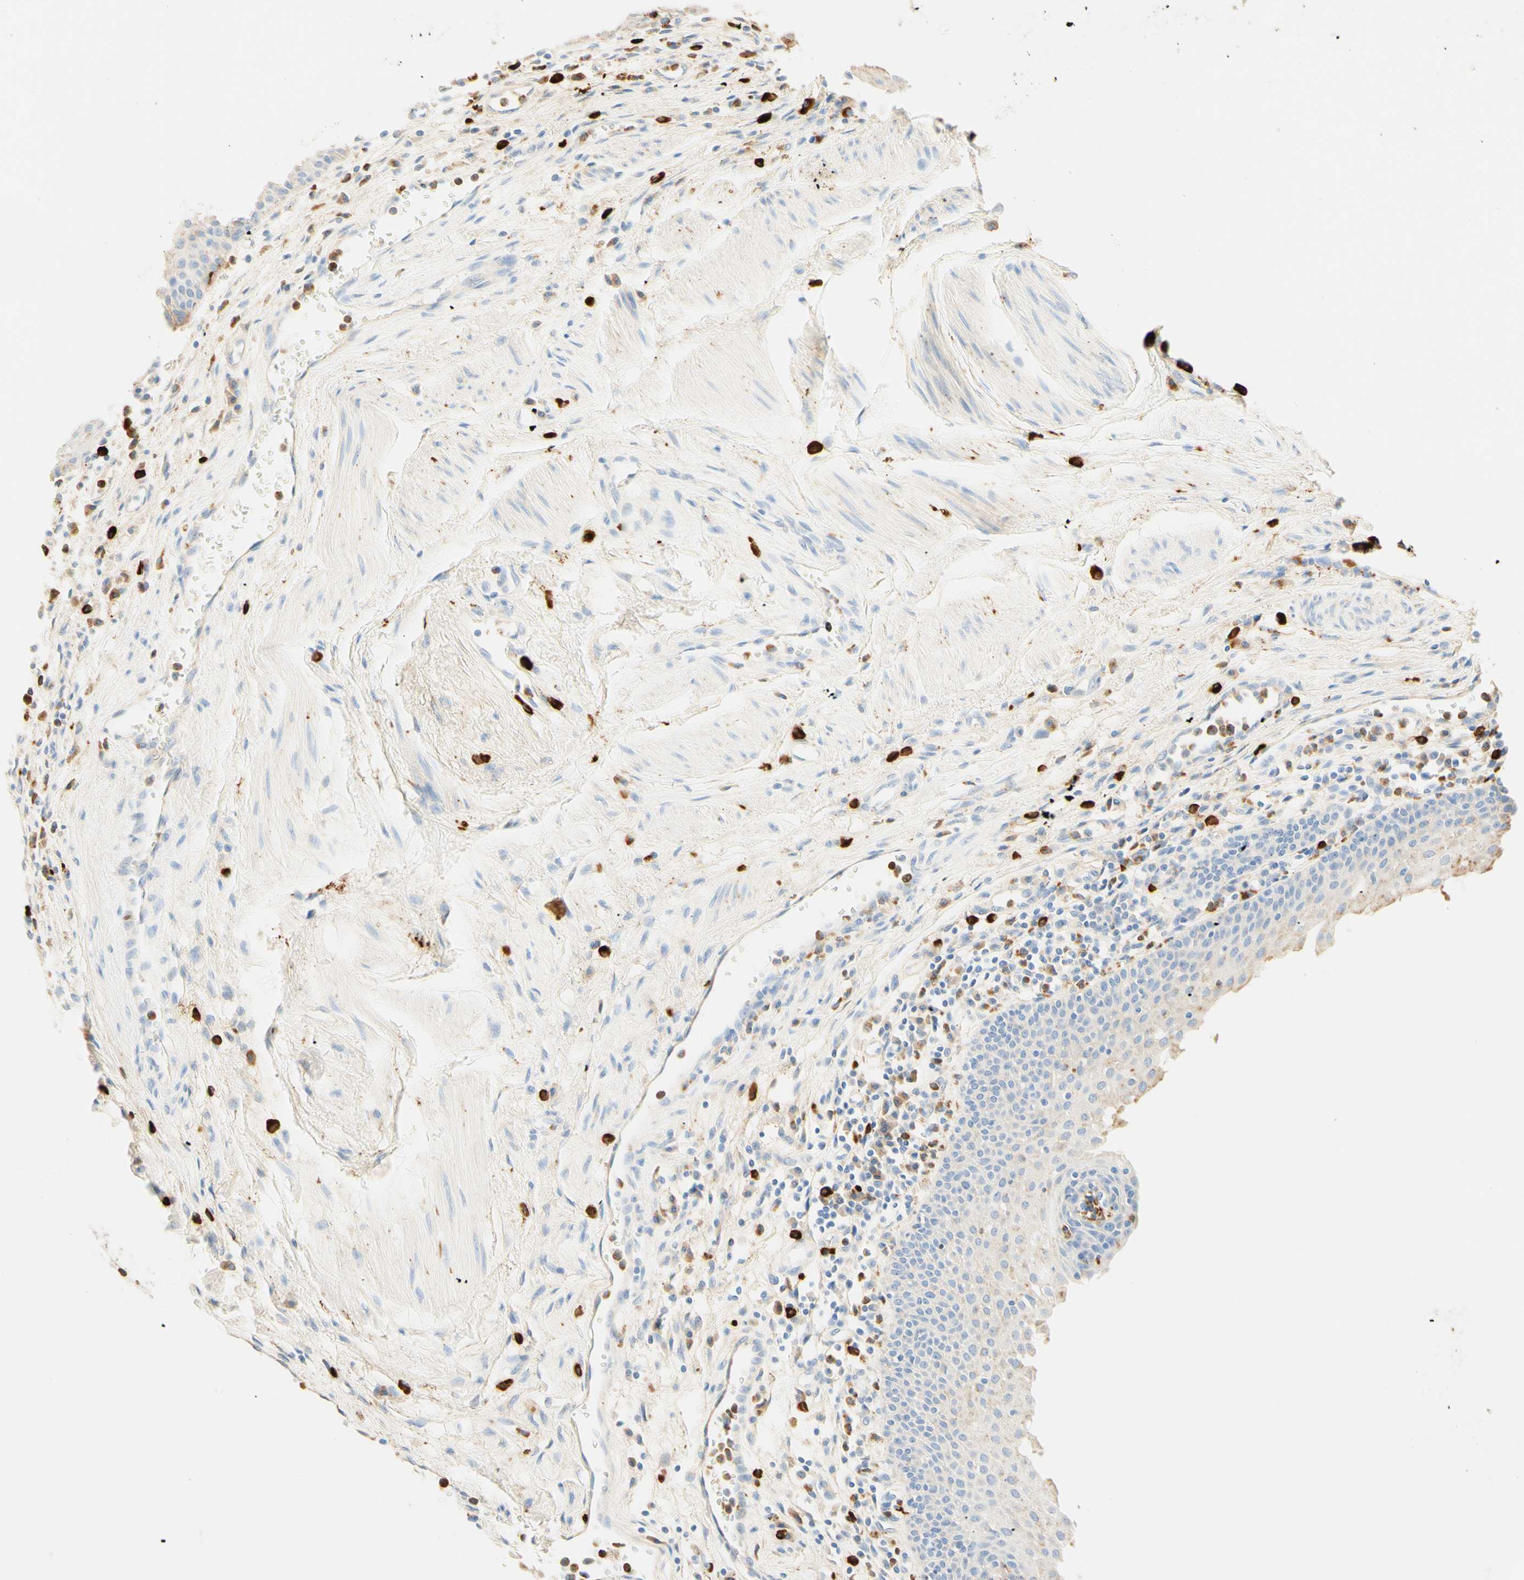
{"staining": {"intensity": "negative", "quantity": "none", "location": "none"}, "tissue": "urothelial cancer", "cell_type": "Tumor cells", "image_type": "cancer", "snomed": [{"axis": "morphology", "description": "Urothelial carcinoma, High grade"}, {"axis": "topography", "description": "Urinary bladder"}], "caption": "An immunohistochemistry (IHC) histopathology image of urothelial cancer is shown. There is no staining in tumor cells of urothelial cancer. The staining was performed using DAB (3,3'-diaminobenzidine) to visualize the protein expression in brown, while the nuclei were stained in blue with hematoxylin (Magnification: 20x).", "gene": "CD63", "patient": {"sex": "female", "age": 85}}